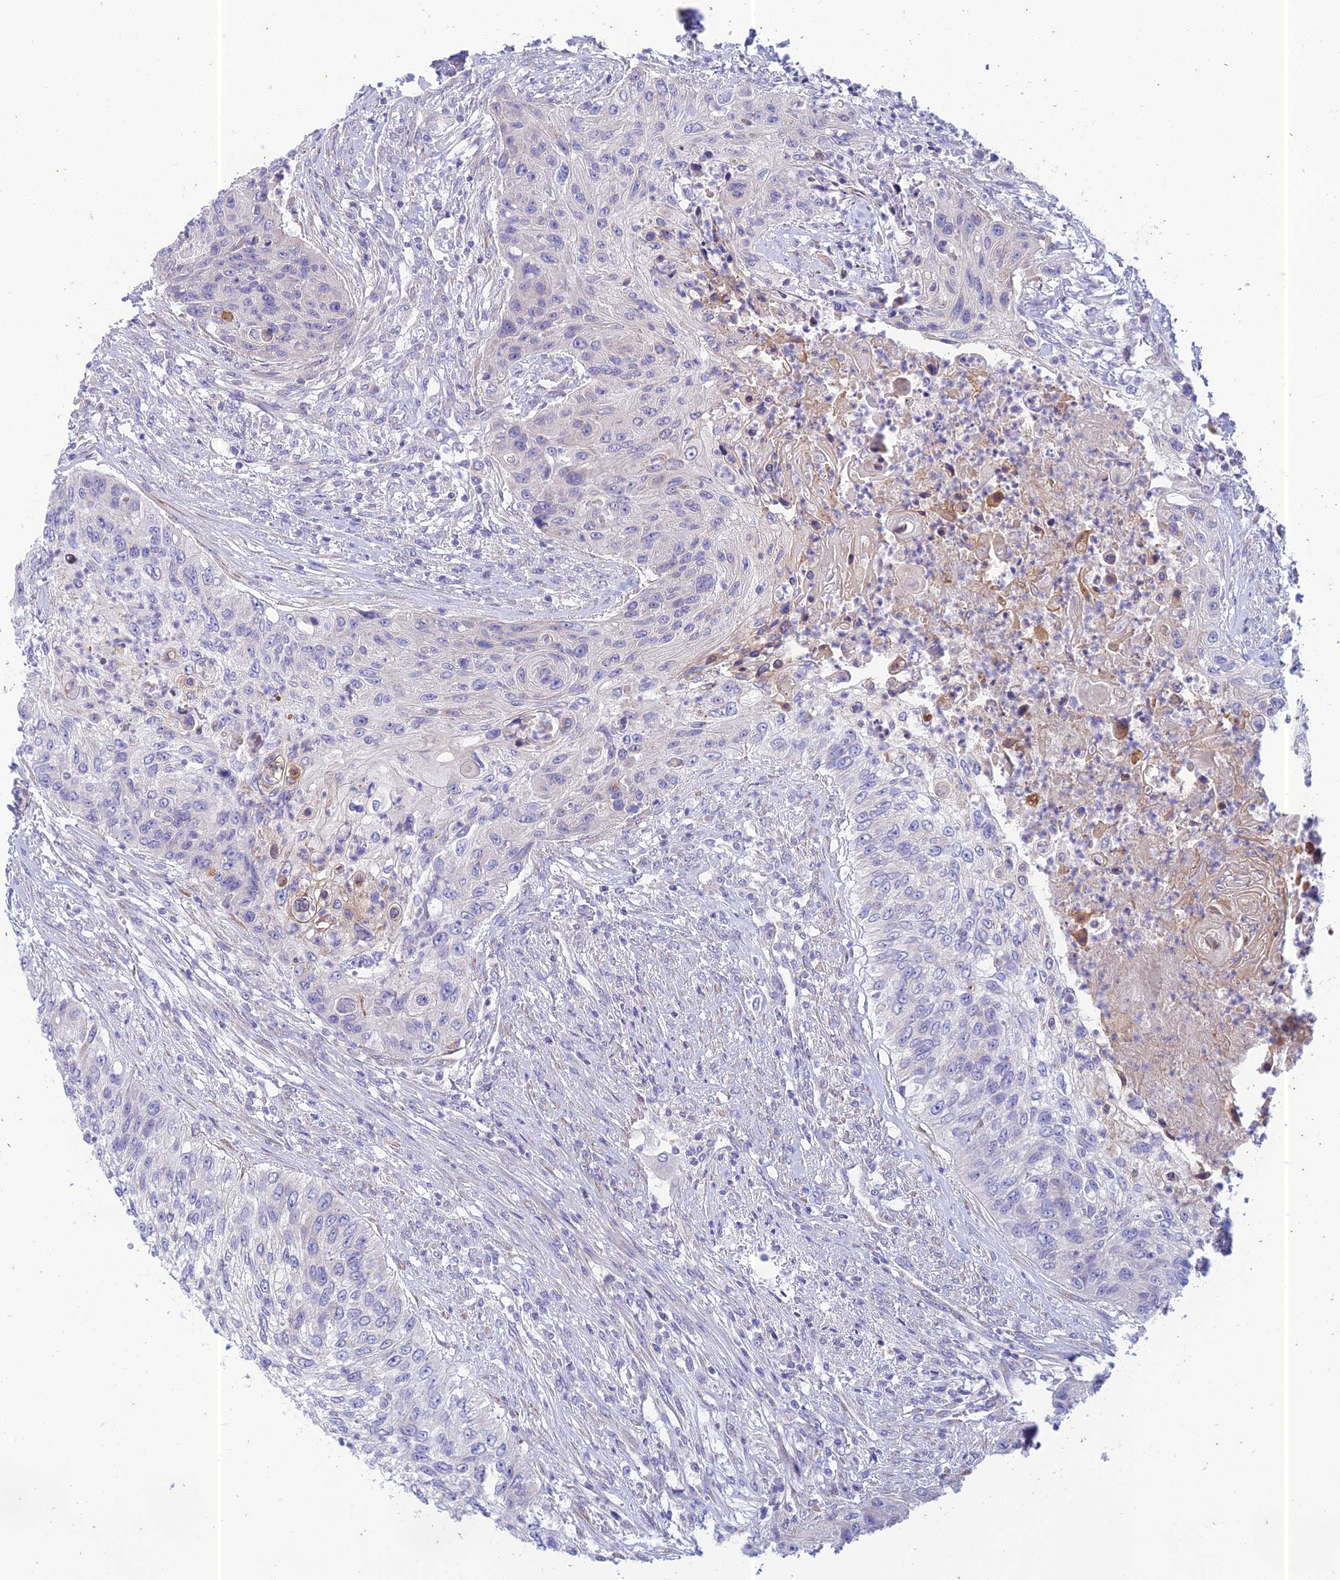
{"staining": {"intensity": "negative", "quantity": "none", "location": "none"}, "tissue": "urothelial cancer", "cell_type": "Tumor cells", "image_type": "cancer", "snomed": [{"axis": "morphology", "description": "Urothelial carcinoma, High grade"}, {"axis": "topography", "description": "Urinary bladder"}], "caption": "Immunohistochemistry (IHC) micrograph of human urothelial cancer stained for a protein (brown), which displays no positivity in tumor cells.", "gene": "PTCD2", "patient": {"sex": "female", "age": 60}}